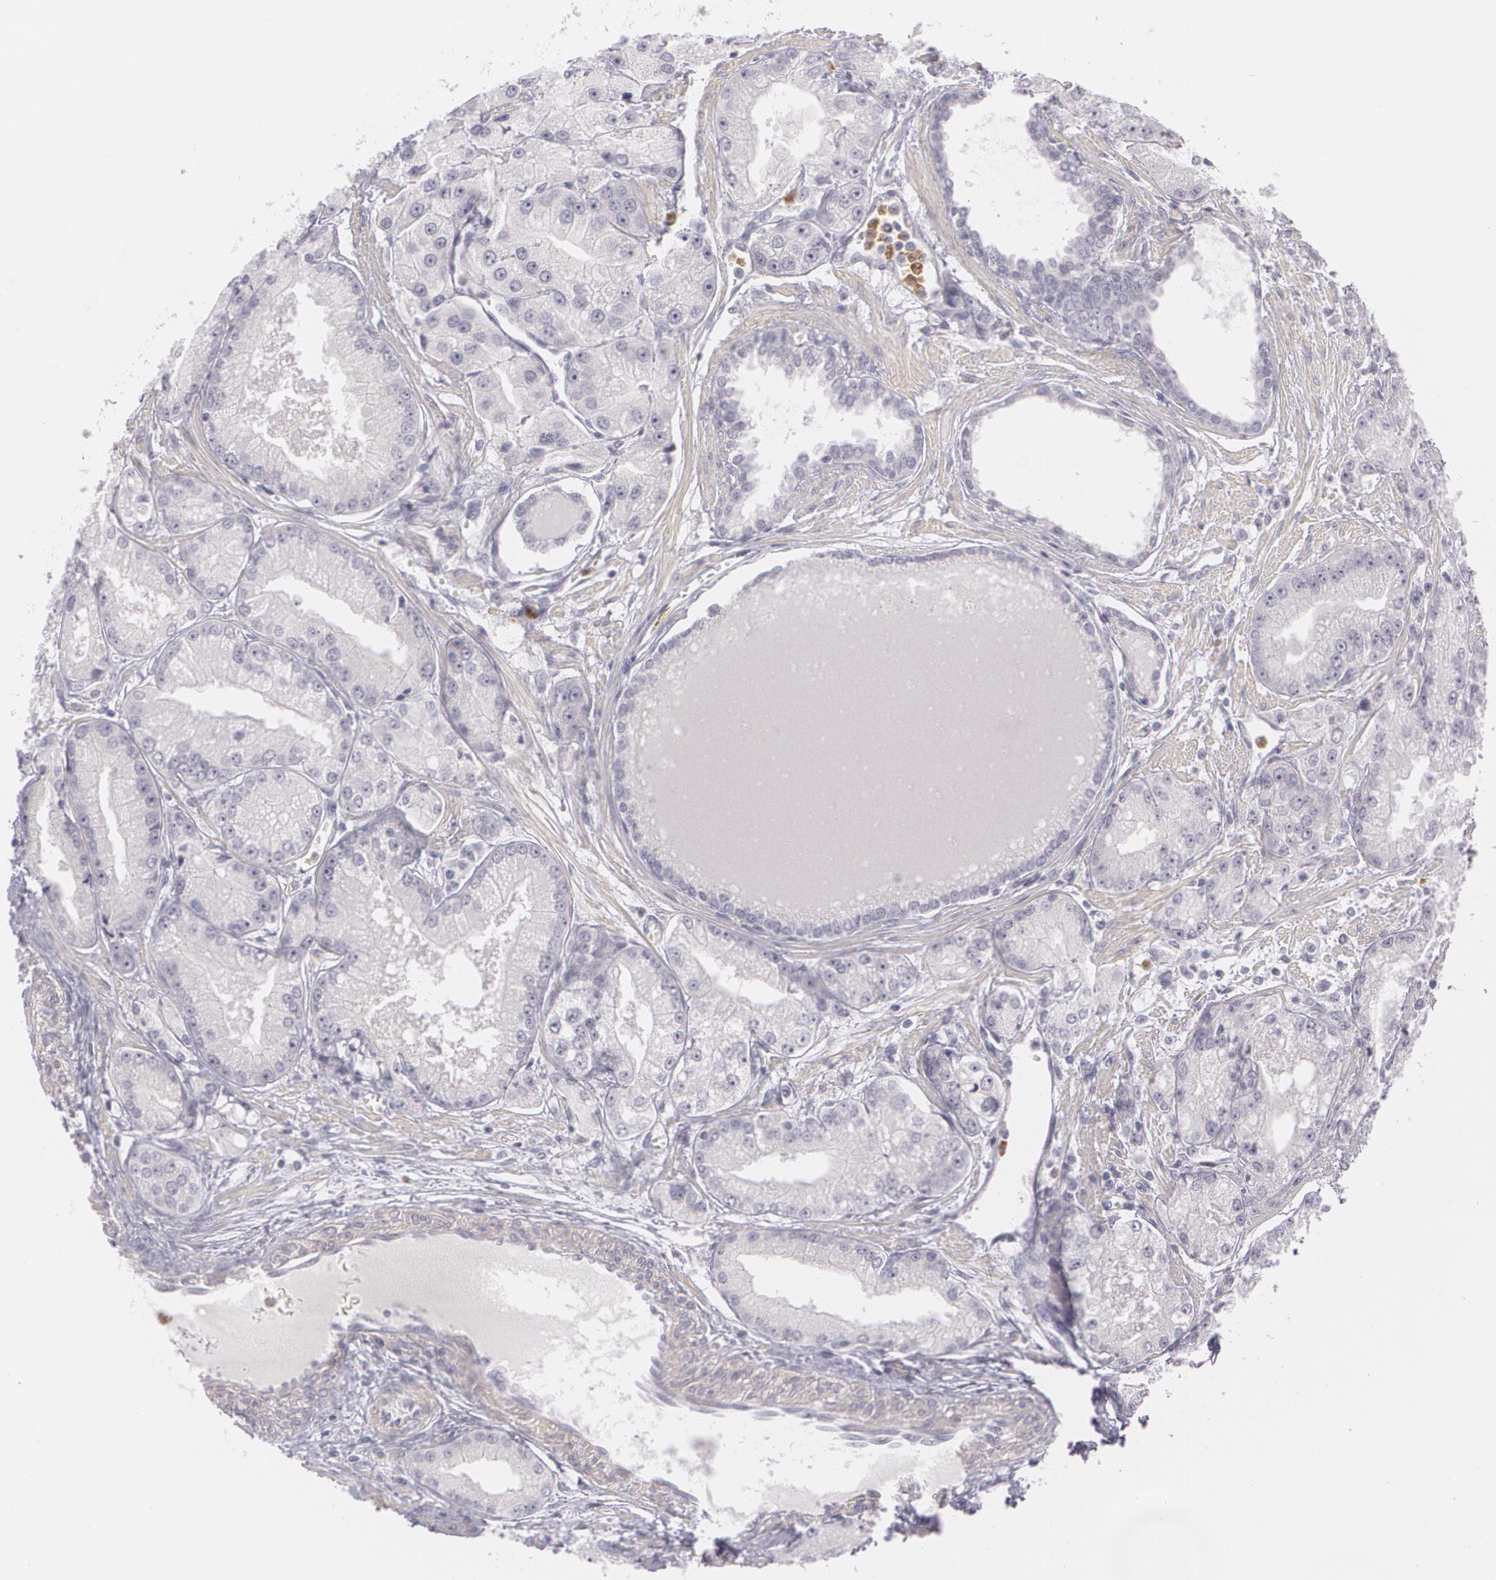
{"staining": {"intensity": "negative", "quantity": "none", "location": "none"}, "tissue": "prostate cancer", "cell_type": "Tumor cells", "image_type": "cancer", "snomed": [{"axis": "morphology", "description": "Adenocarcinoma, Medium grade"}, {"axis": "topography", "description": "Prostate"}], "caption": "This photomicrograph is of prostate adenocarcinoma (medium-grade) stained with IHC to label a protein in brown with the nuclei are counter-stained blue. There is no positivity in tumor cells. The staining is performed using DAB (3,3'-diaminobenzidine) brown chromogen with nuclei counter-stained in using hematoxylin.", "gene": "FAM181A", "patient": {"sex": "male", "age": 72}}